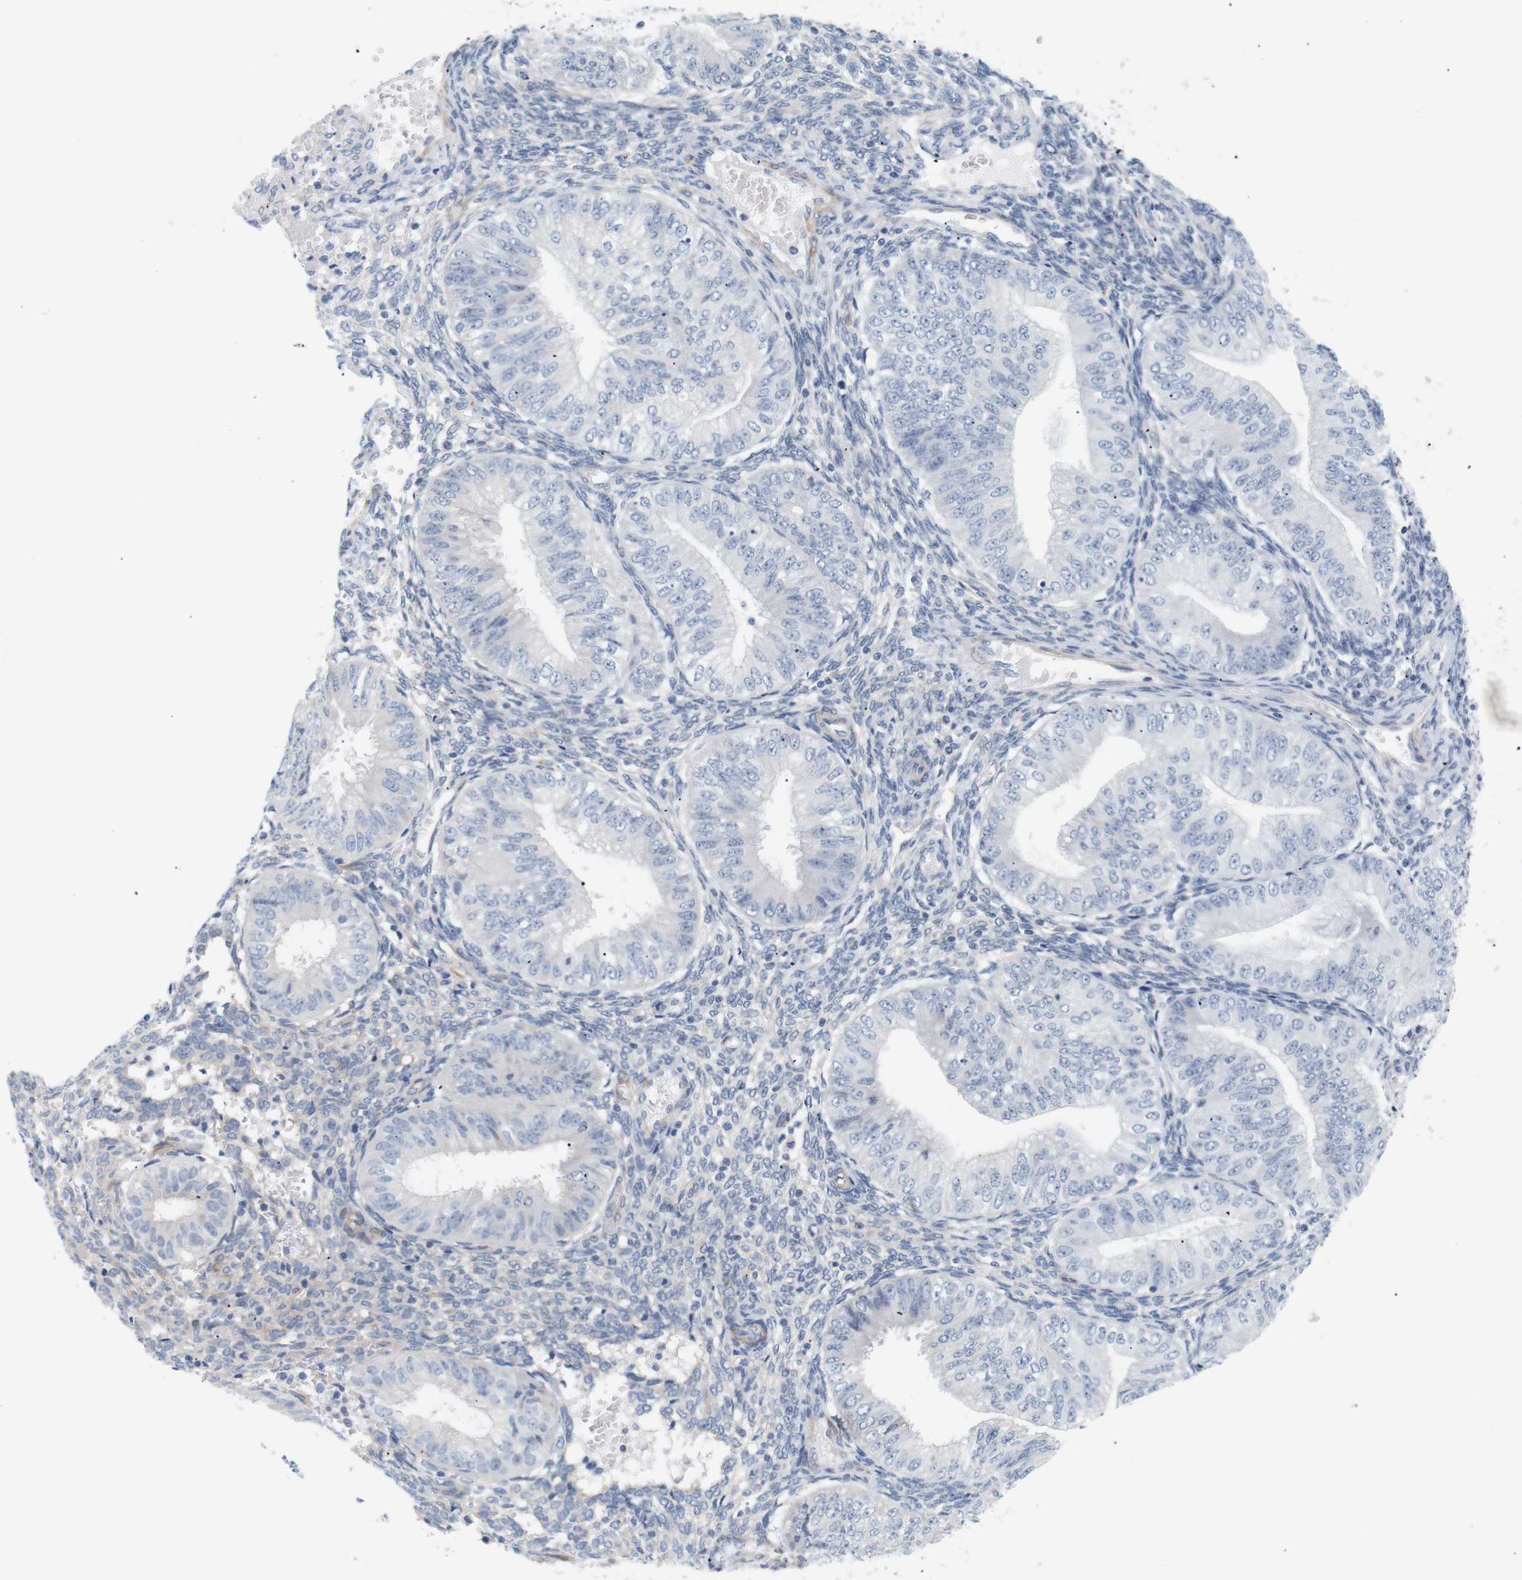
{"staining": {"intensity": "negative", "quantity": "none", "location": "none"}, "tissue": "endometrial cancer", "cell_type": "Tumor cells", "image_type": "cancer", "snomed": [{"axis": "morphology", "description": "Normal tissue, NOS"}, {"axis": "morphology", "description": "Adenocarcinoma, NOS"}, {"axis": "topography", "description": "Endometrium"}], "caption": "DAB (3,3'-diaminobenzidine) immunohistochemical staining of human endometrial adenocarcinoma demonstrates no significant positivity in tumor cells.", "gene": "STMN3", "patient": {"sex": "female", "age": 53}}